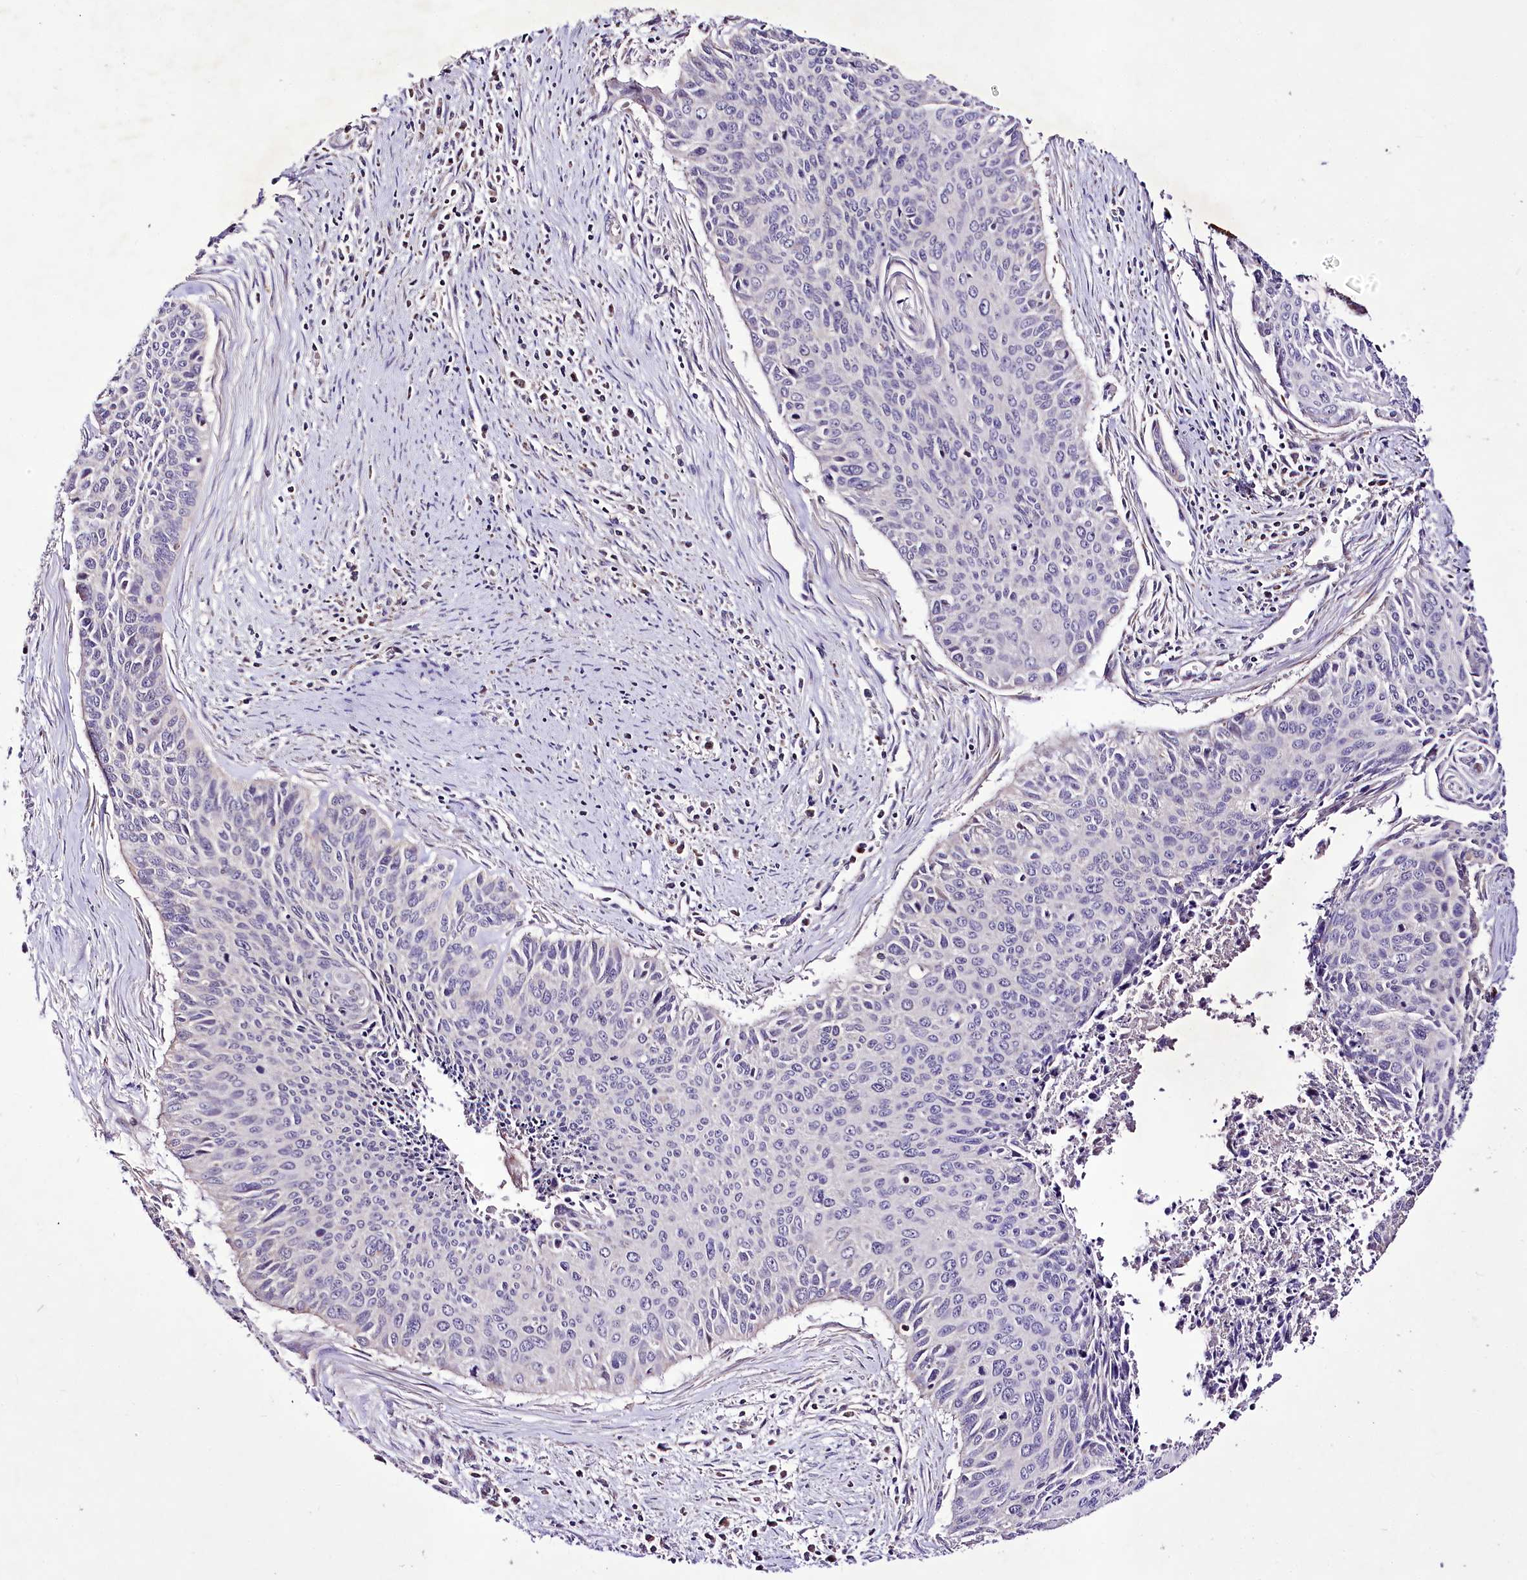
{"staining": {"intensity": "negative", "quantity": "none", "location": "none"}, "tissue": "cervical cancer", "cell_type": "Tumor cells", "image_type": "cancer", "snomed": [{"axis": "morphology", "description": "Squamous cell carcinoma, NOS"}, {"axis": "topography", "description": "Cervix"}], "caption": "High magnification brightfield microscopy of cervical cancer stained with DAB (brown) and counterstained with hematoxylin (blue): tumor cells show no significant staining. (Brightfield microscopy of DAB (3,3'-diaminobenzidine) IHC at high magnification).", "gene": "ATE1", "patient": {"sex": "female", "age": 55}}